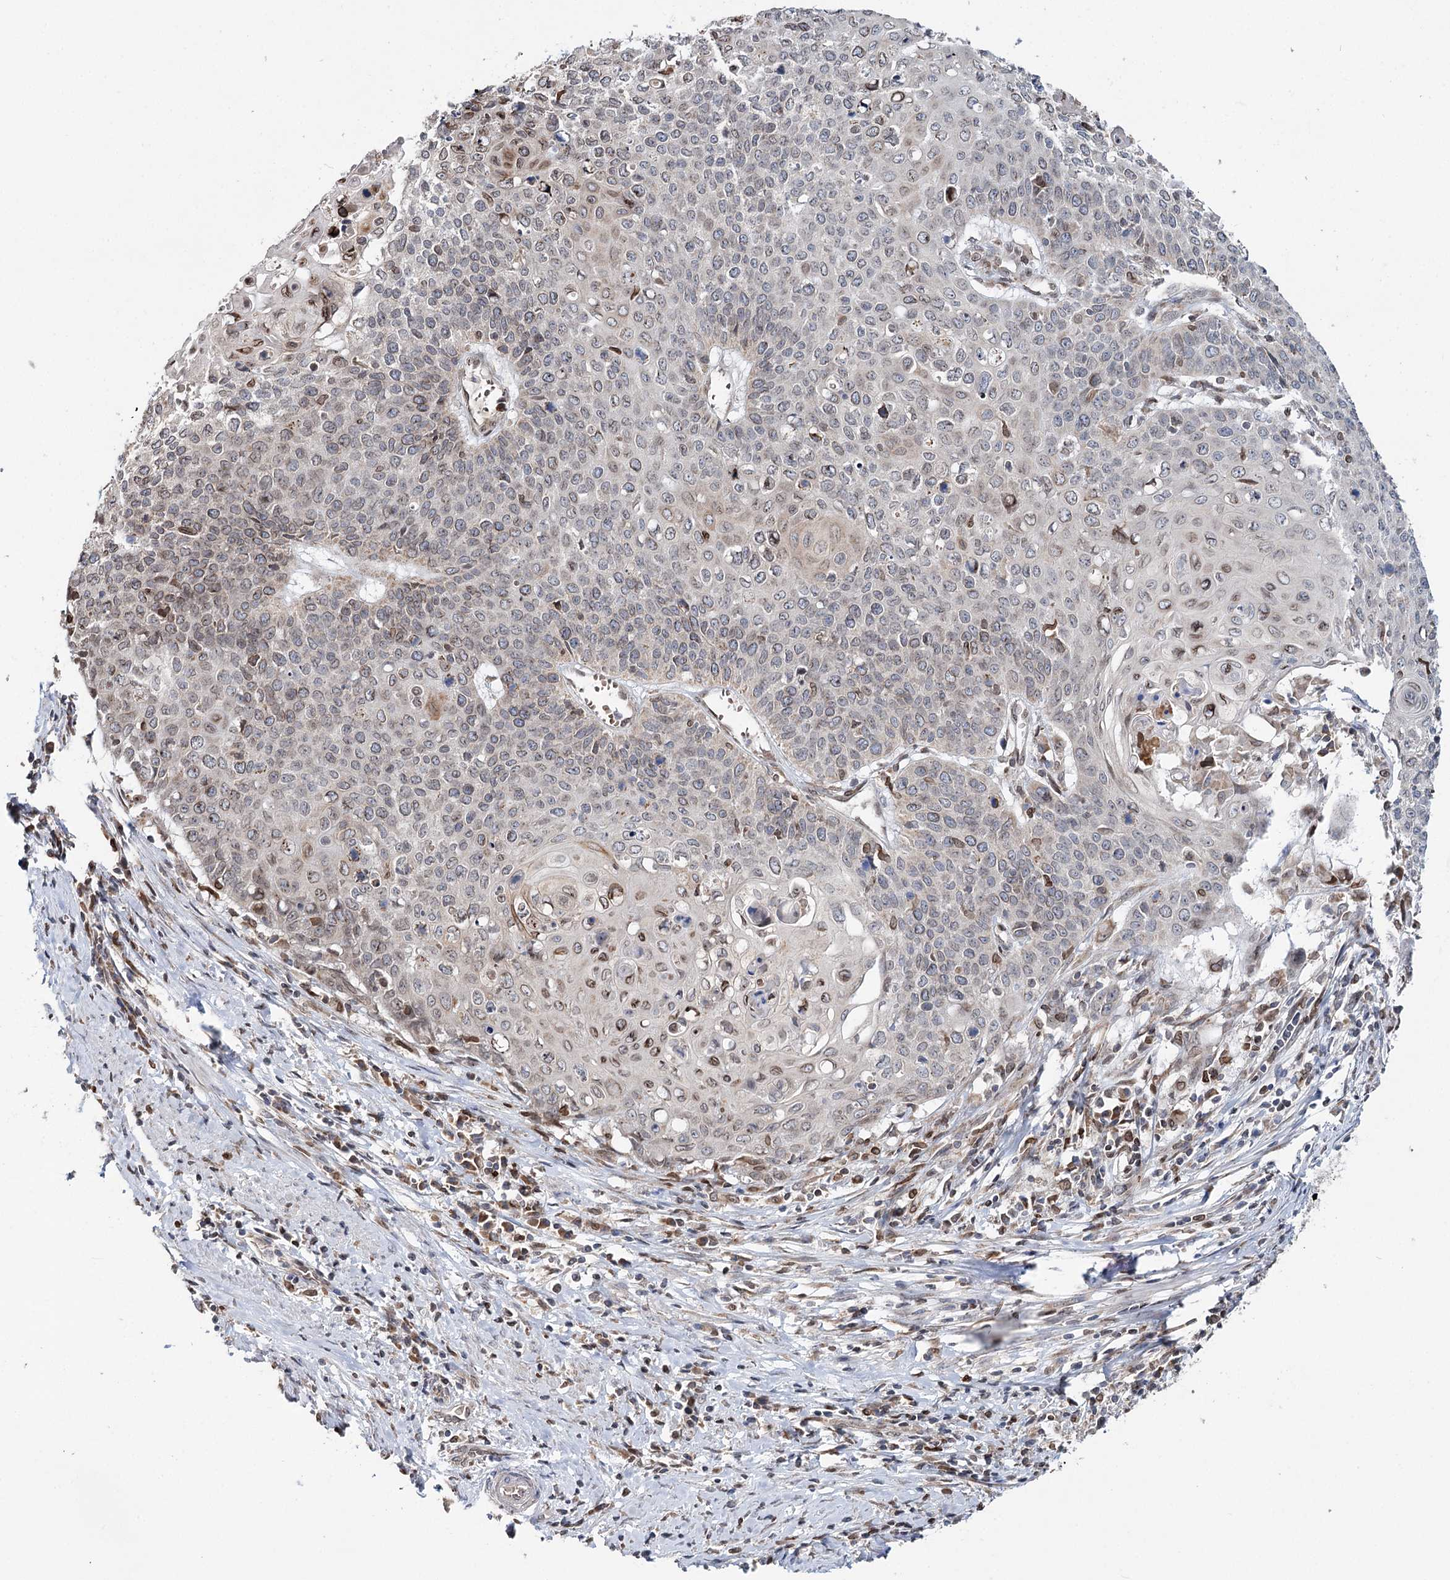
{"staining": {"intensity": "weak", "quantity": "<25%", "location": "nuclear"}, "tissue": "cervical cancer", "cell_type": "Tumor cells", "image_type": "cancer", "snomed": [{"axis": "morphology", "description": "Squamous cell carcinoma, NOS"}, {"axis": "topography", "description": "Cervix"}], "caption": "Tumor cells are negative for protein expression in human cervical cancer (squamous cell carcinoma).", "gene": "CFAP46", "patient": {"sex": "female", "age": 39}}